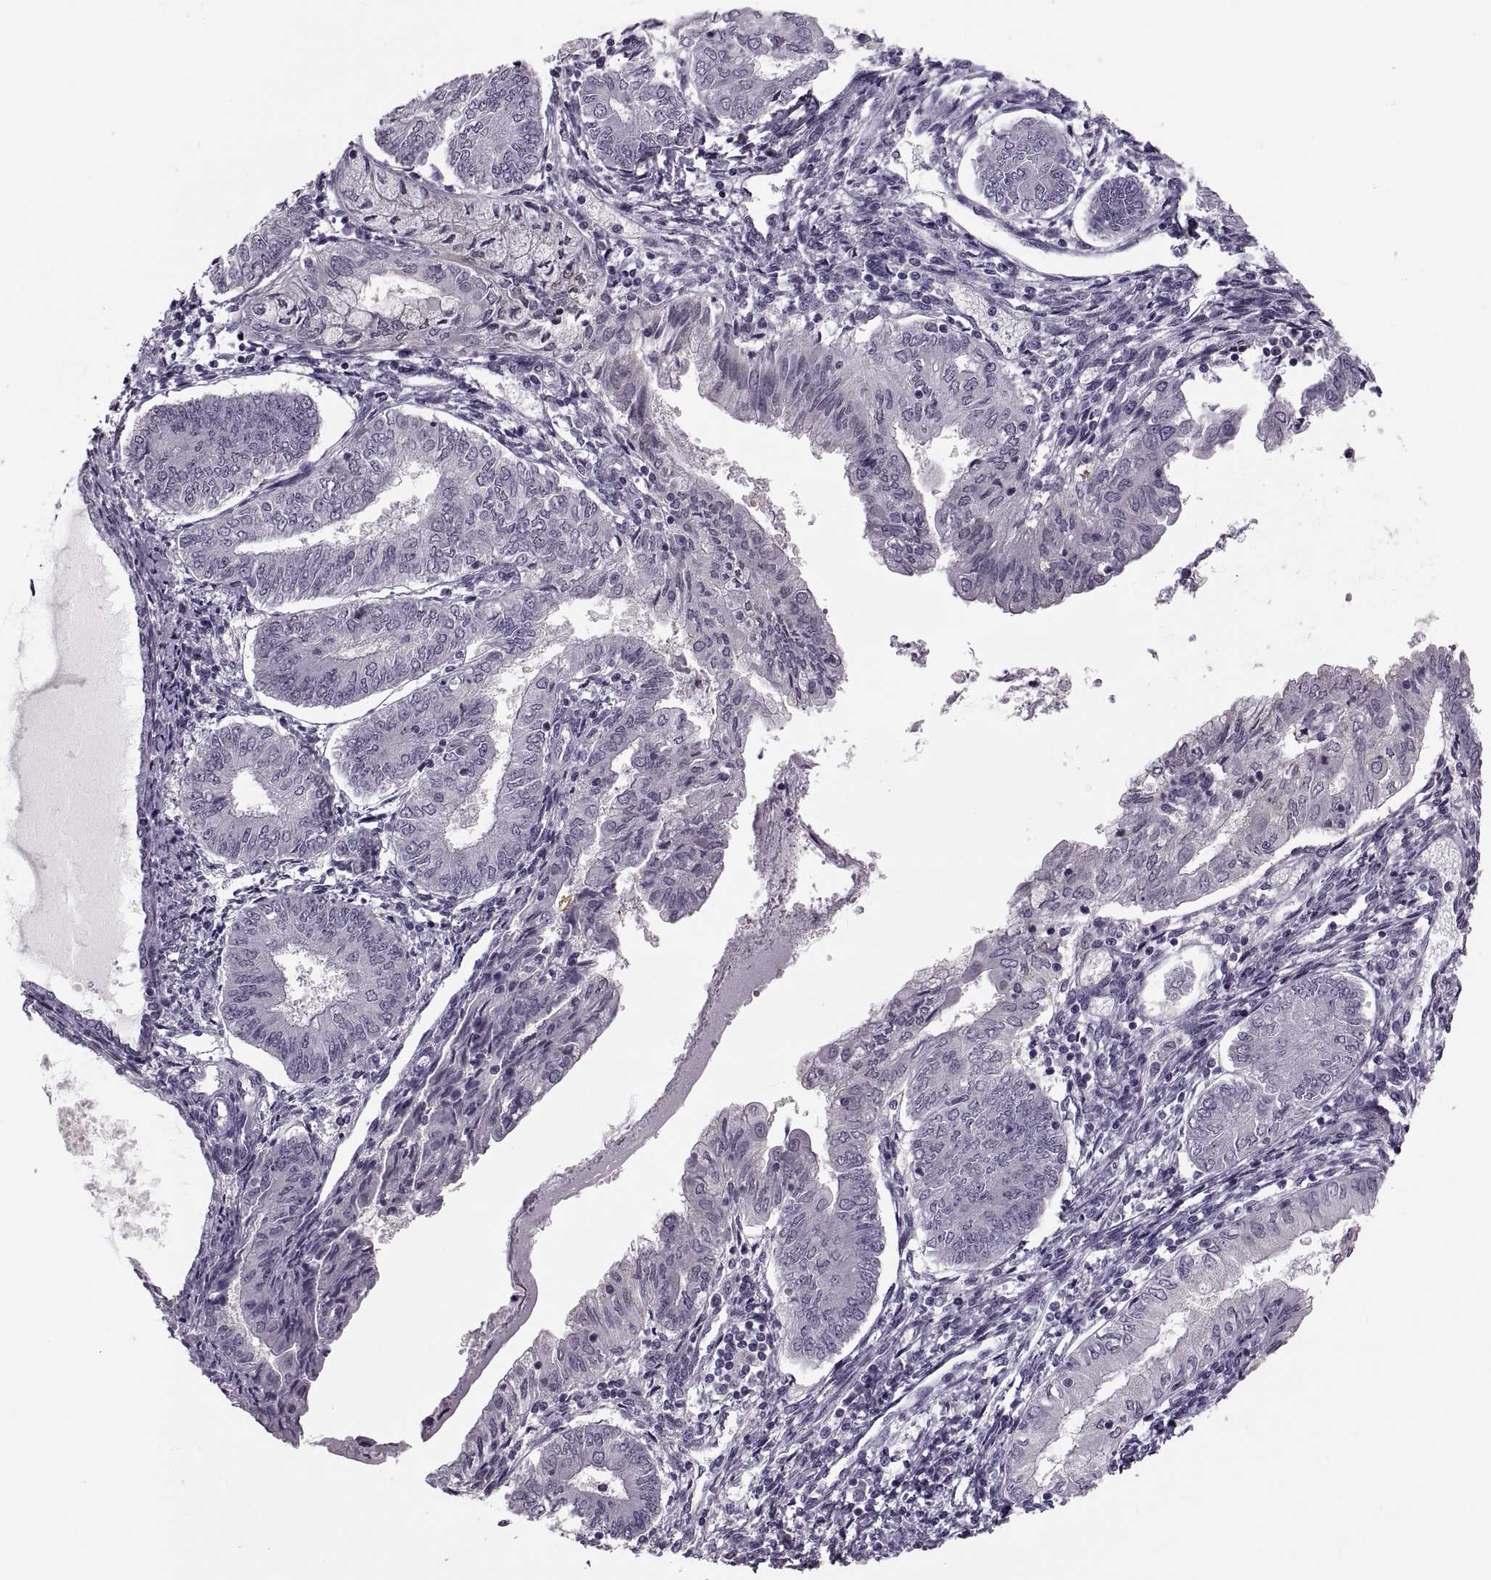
{"staining": {"intensity": "negative", "quantity": "none", "location": "none"}, "tissue": "endometrial cancer", "cell_type": "Tumor cells", "image_type": "cancer", "snomed": [{"axis": "morphology", "description": "Adenocarcinoma, NOS"}, {"axis": "topography", "description": "Endometrium"}], "caption": "An IHC micrograph of endometrial adenocarcinoma is shown. There is no staining in tumor cells of endometrial adenocarcinoma.", "gene": "PAGE5", "patient": {"sex": "female", "age": 68}}